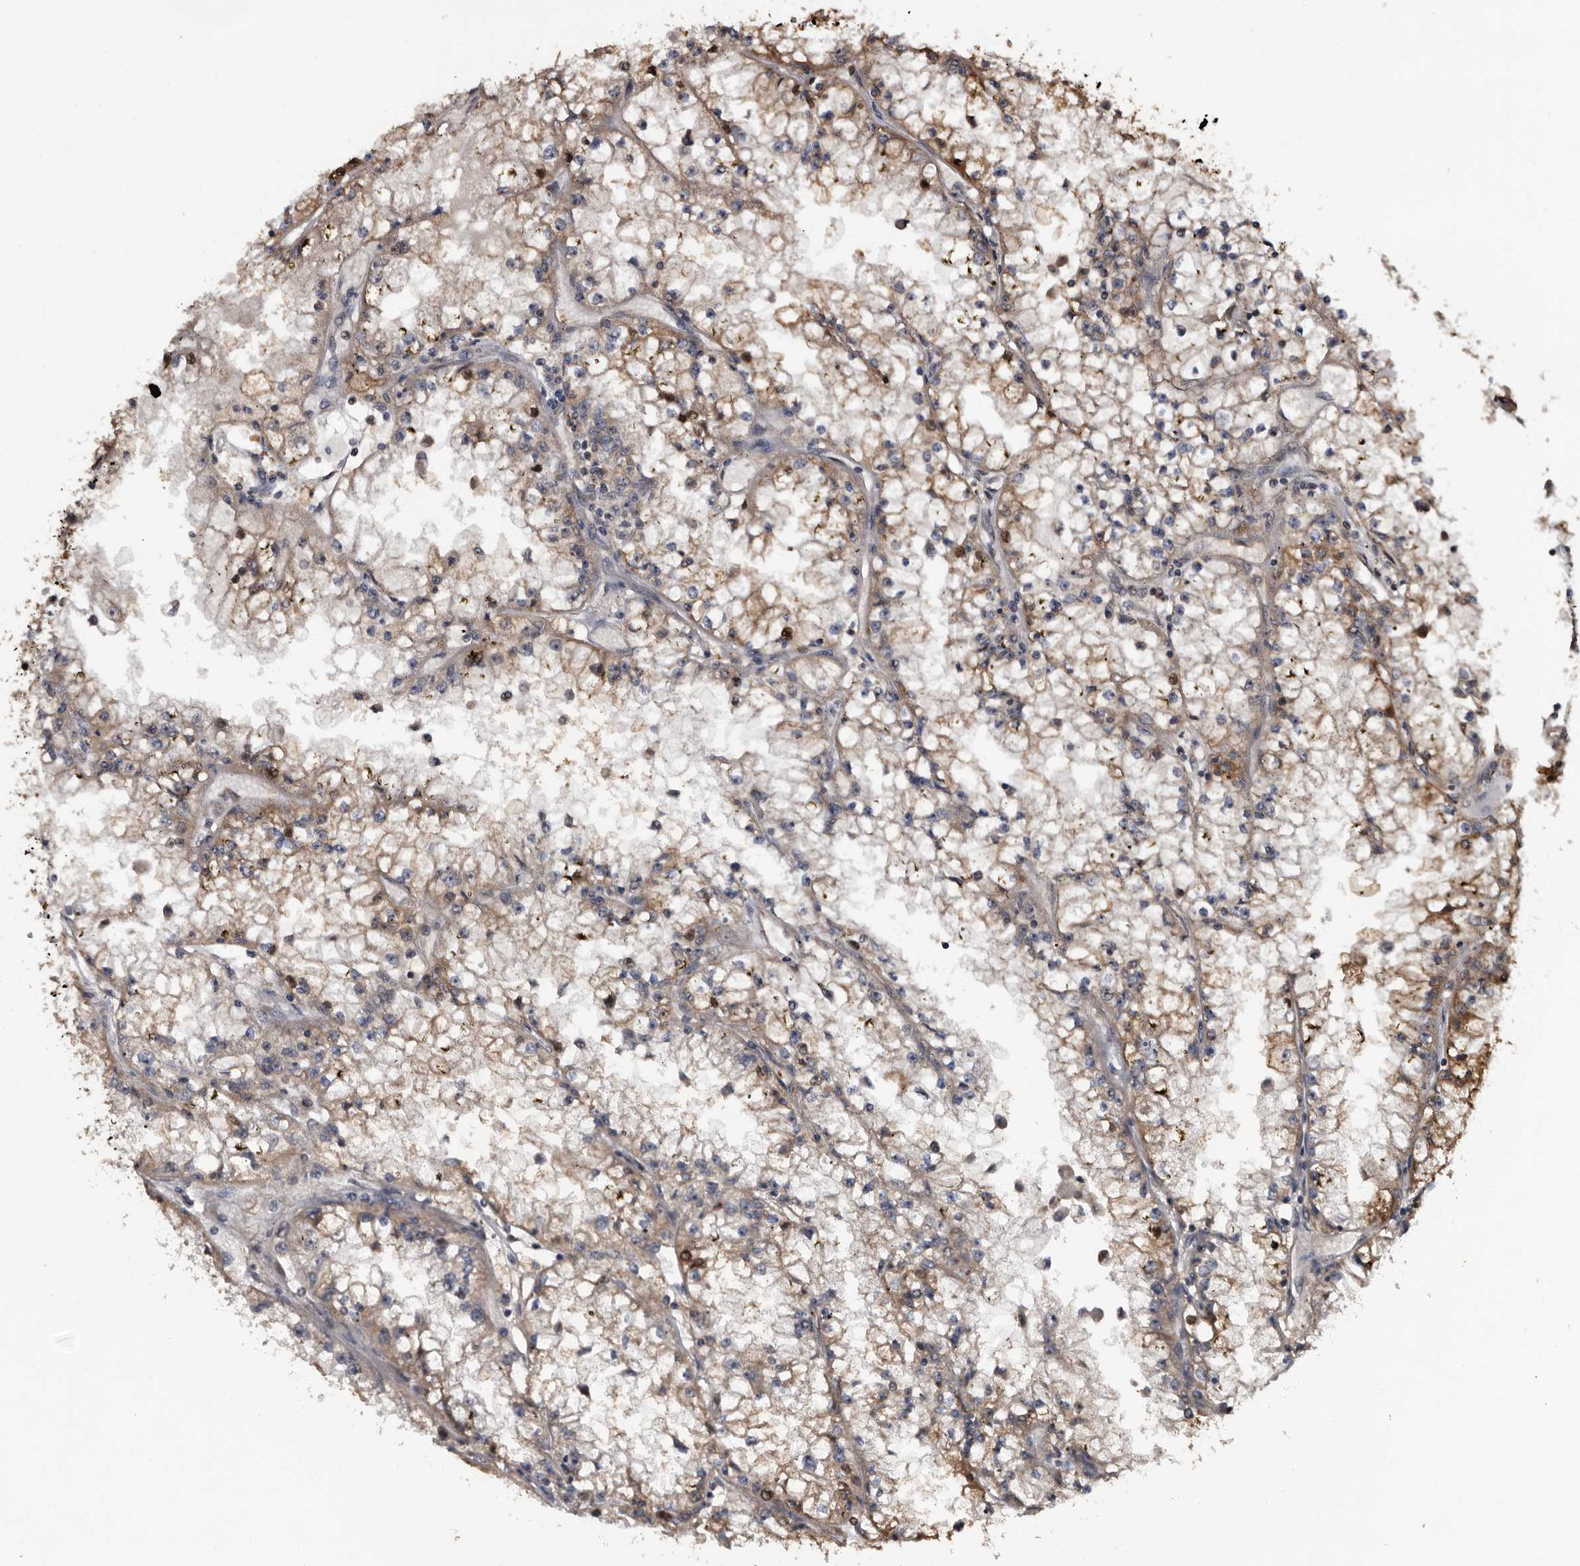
{"staining": {"intensity": "moderate", "quantity": "25%-75%", "location": "cytoplasmic/membranous"}, "tissue": "renal cancer", "cell_type": "Tumor cells", "image_type": "cancer", "snomed": [{"axis": "morphology", "description": "Adenocarcinoma, NOS"}, {"axis": "topography", "description": "Kidney"}], "caption": "Renal cancer stained with DAB immunohistochemistry reveals medium levels of moderate cytoplasmic/membranous positivity in about 25%-75% of tumor cells.", "gene": "TTI2", "patient": {"sex": "male", "age": 56}}